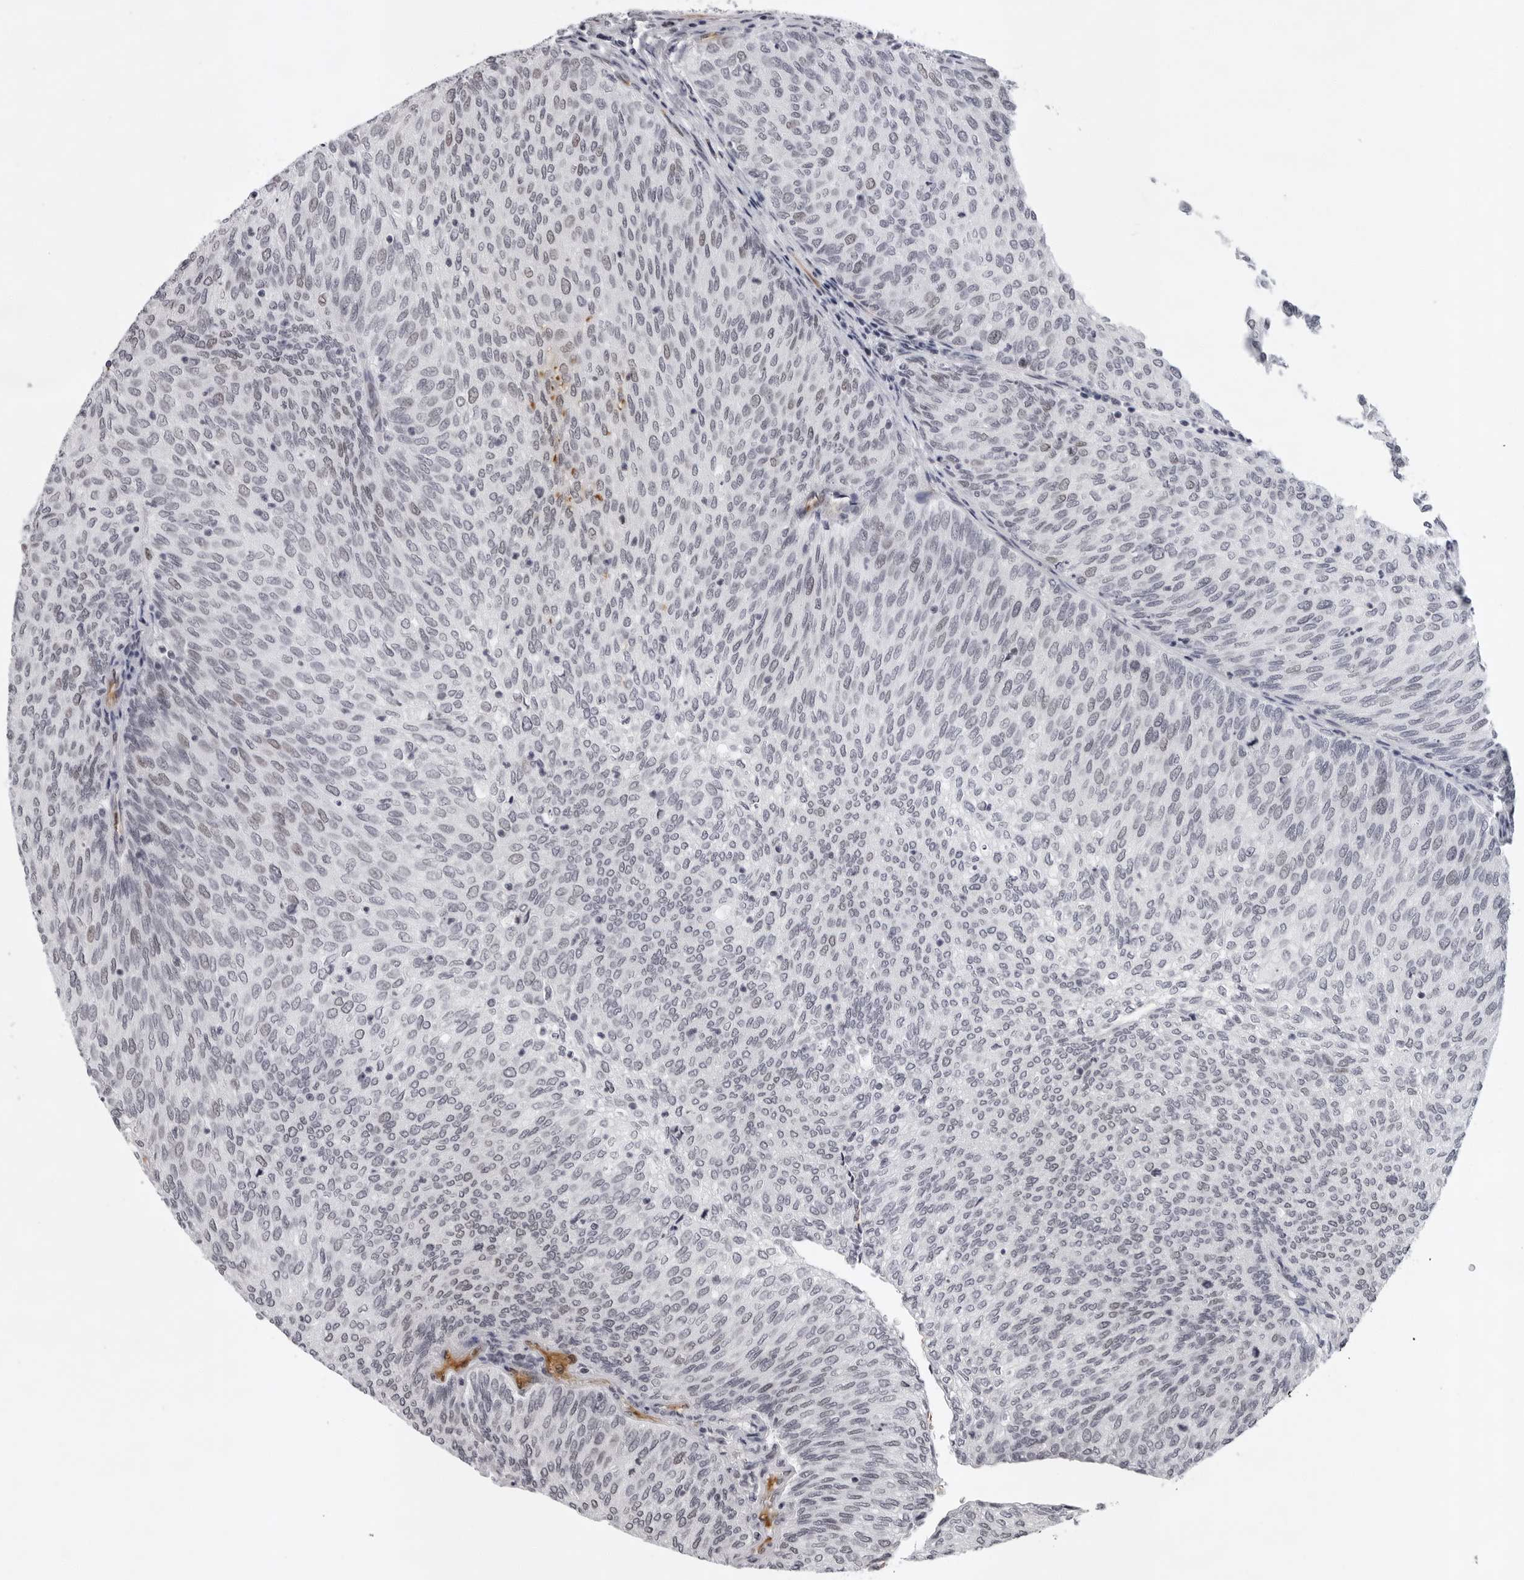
{"staining": {"intensity": "moderate", "quantity": "<25%", "location": "nuclear"}, "tissue": "urothelial cancer", "cell_type": "Tumor cells", "image_type": "cancer", "snomed": [{"axis": "morphology", "description": "Urothelial carcinoma, Low grade"}, {"axis": "topography", "description": "Urinary bladder"}], "caption": "Protein staining of low-grade urothelial carcinoma tissue shows moderate nuclear expression in about <25% of tumor cells. (DAB IHC with brightfield microscopy, high magnification).", "gene": "USP1", "patient": {"sex": "female", "age": 79}}